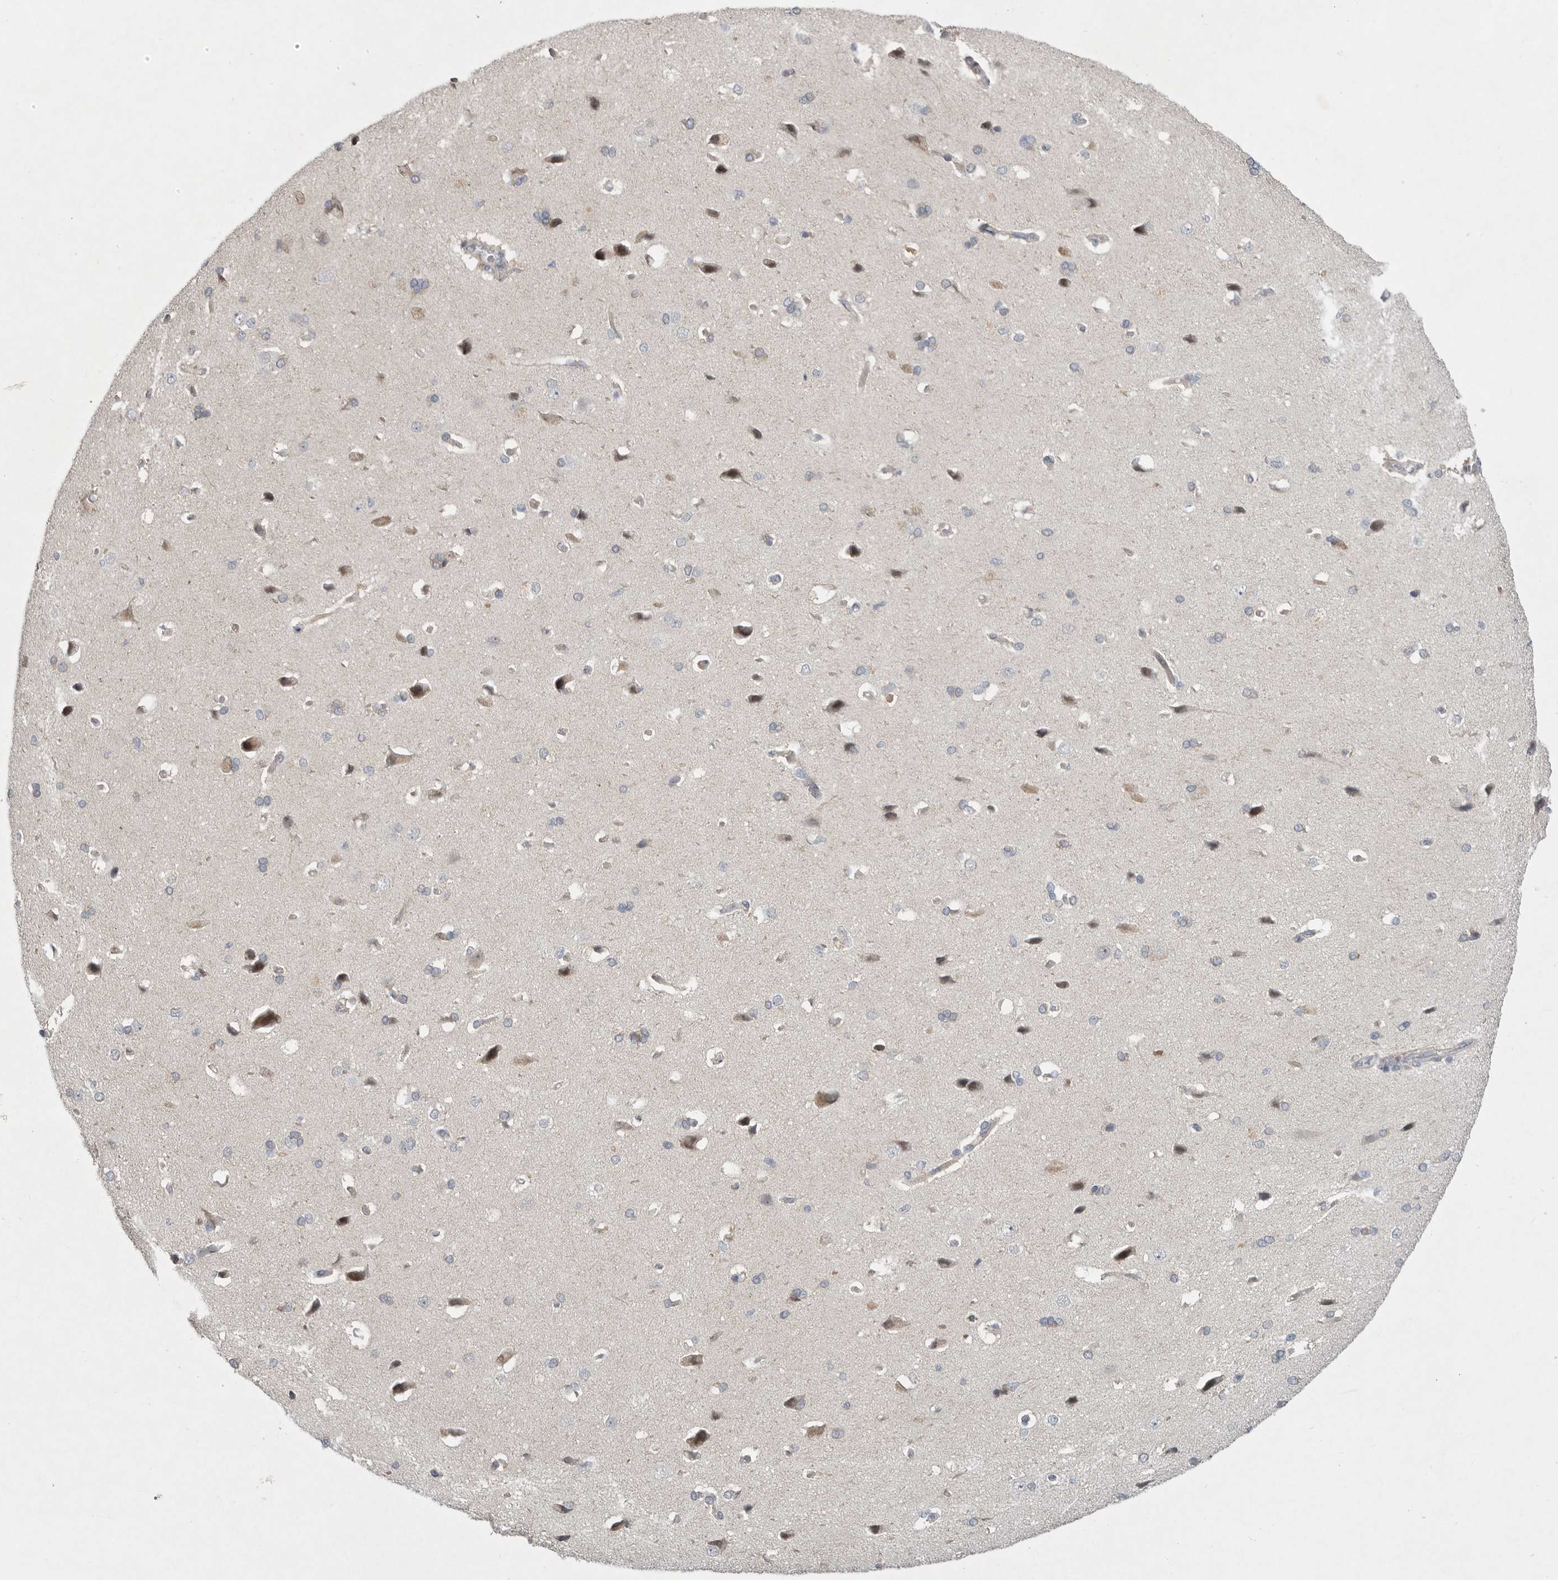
{"staining": {"intensity": "negative", "quantity": "none", "location": "none"}, "tissue": "cerebral cortex", "cell_type": "Endothelial cells", "image_type": "normal", "snomed": [{"axis": "morphology", "description": "Normal tissue, NOS"}, {"axis": "topography", "description": "Cerebral cortex"}], "caption": "The photomicrograph demonstrates no significant positivity in endothelial cells of cerebral cortex.", "gene": "FBXO43", "patient": {"sex": "male", "age": 62}}